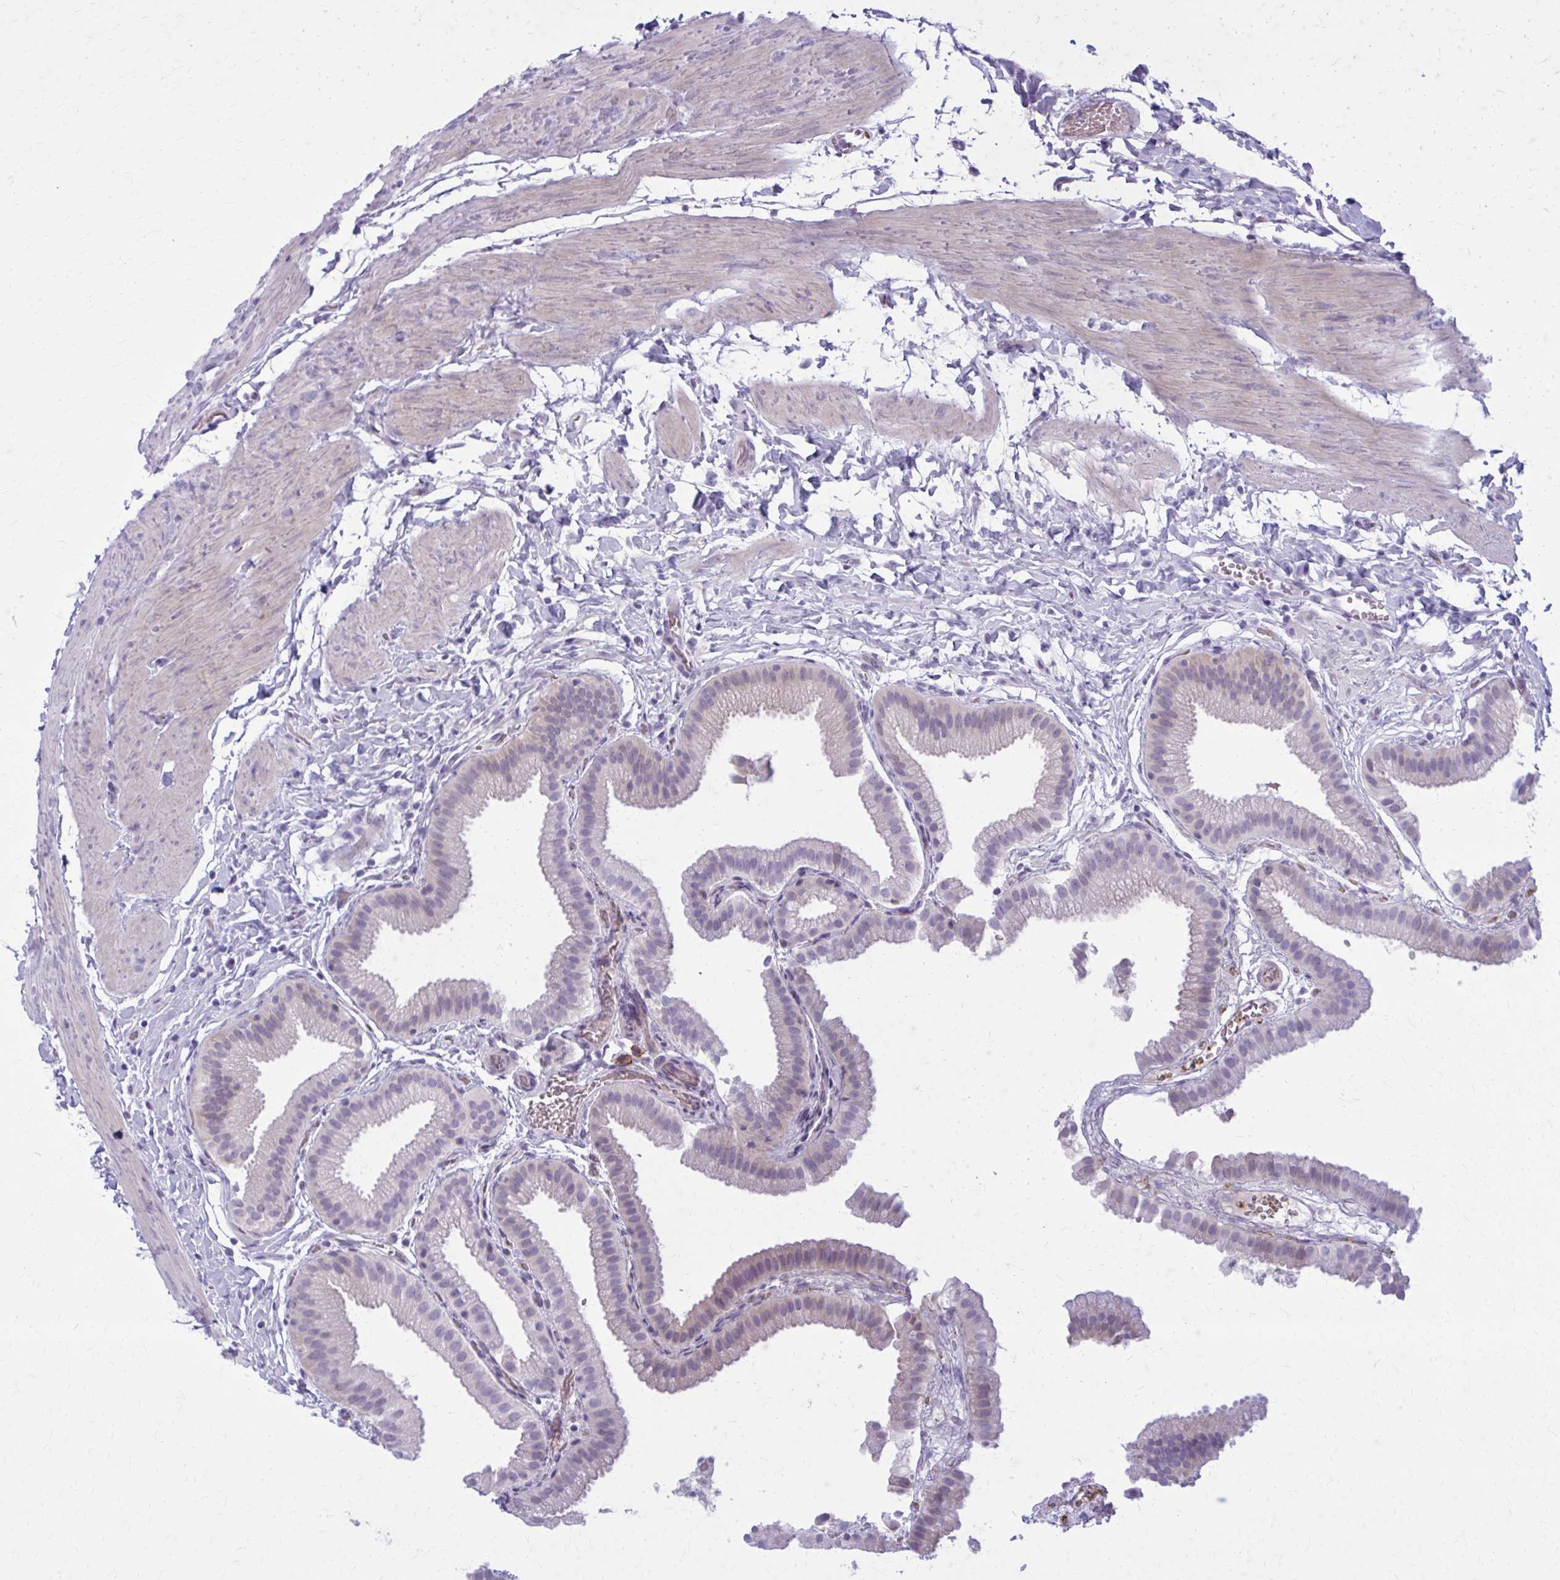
{"staining": {"intensity": "negative", "quantity": "none", "location": "none"}, "tissue": "gallbladder", "cell_type": "Glandular cells", "image_type": "normal", "snomed": [{"axis": "morphology", "description": "Normal tissue, NOS"}, {"axis": "topography", "description": "Gallbladder"}], "caption": "Immunohistochemistry photomicrograph of normal human gallbladder stained for a protein (brown), which demonstrates no expression in glandular cells.", "gene": "CD38", "patient": {"sex": "female", "age": 63}}